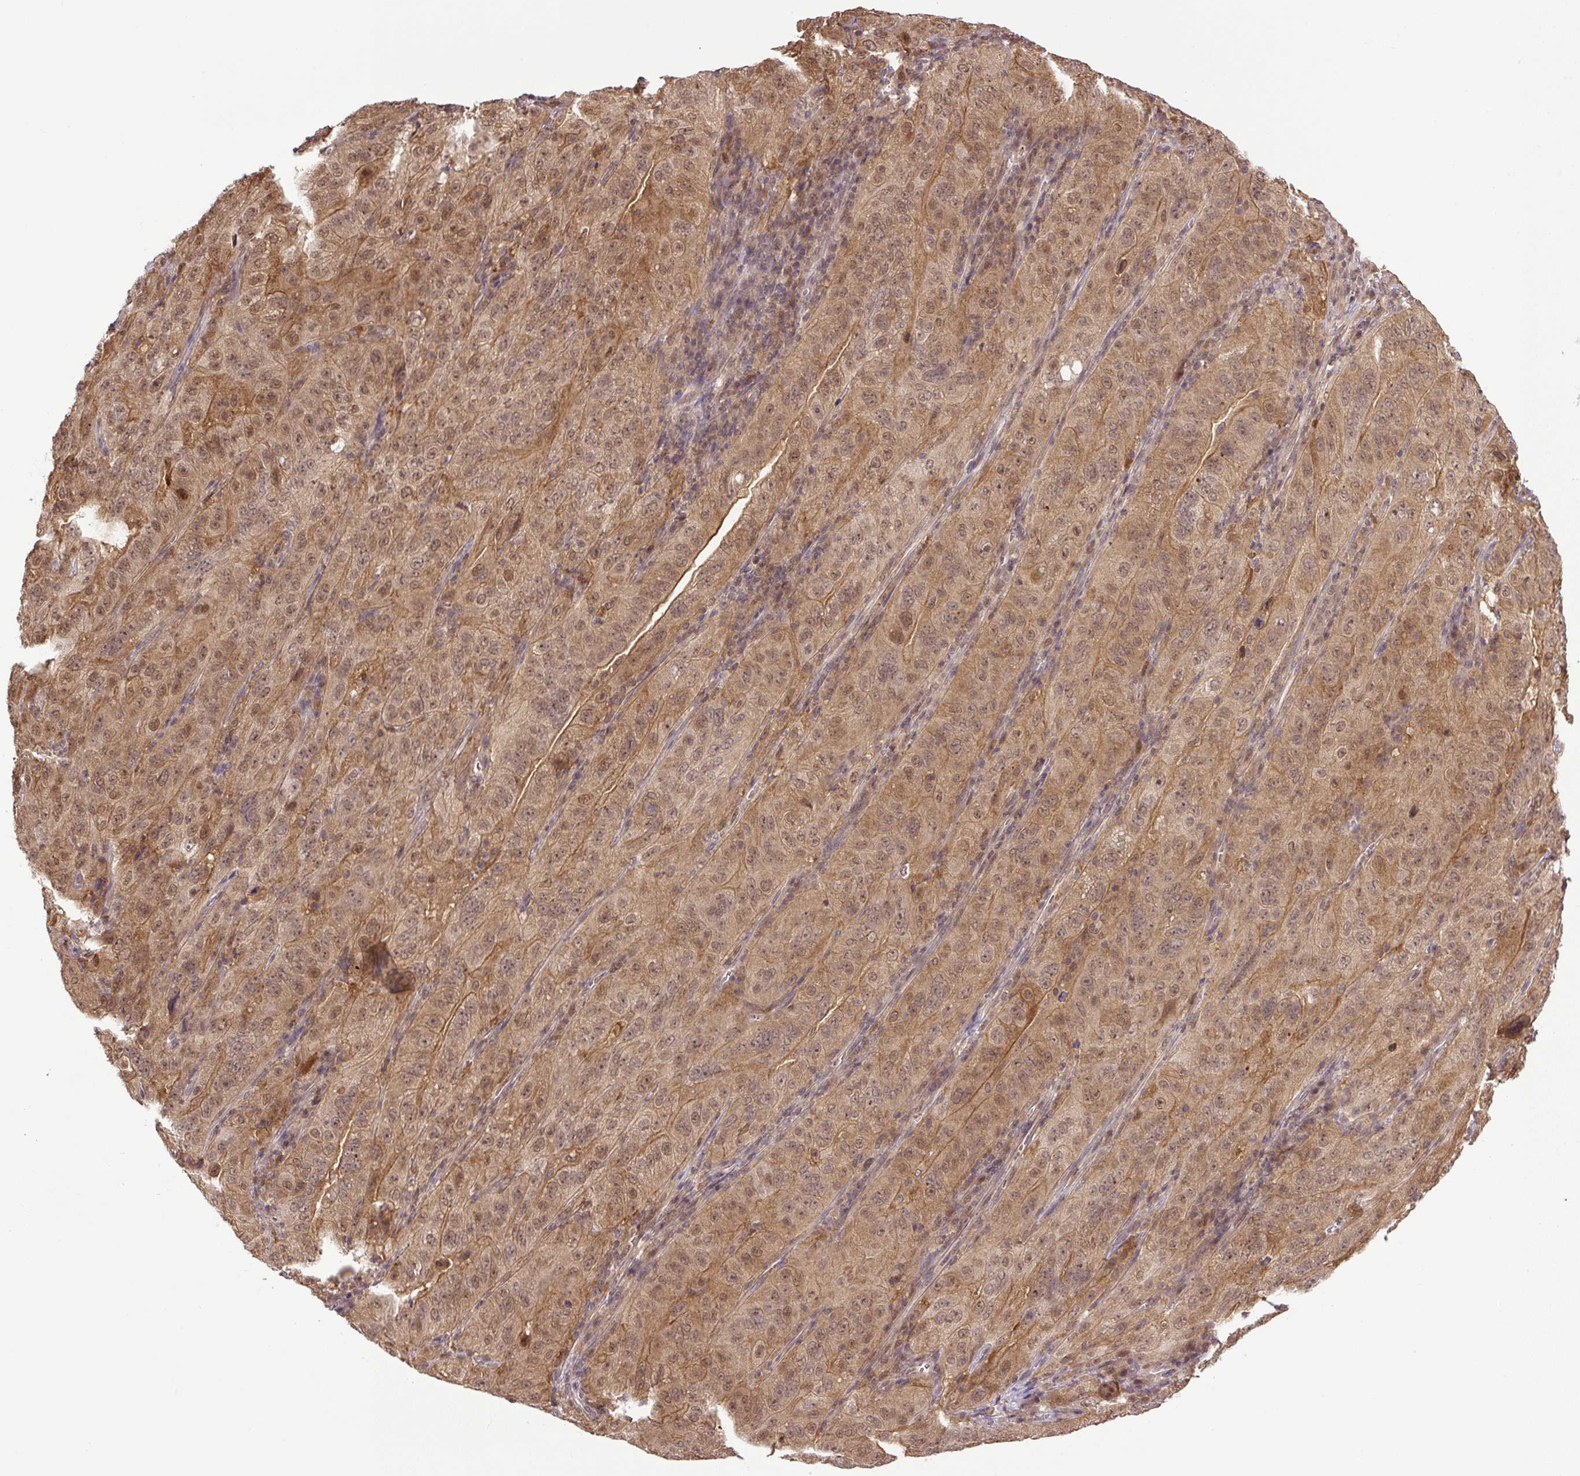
{"staining": {"intensity": "moderate", "quantity": ">75%", "location": "cytoplasmic/membranous,nuclear"}, "tissue": "pancreatic cancer", "cell_type": "Tumor cells", "image_type": "cancer", "snomed": [{"axis": "morphology", "description": "Adenocarcinoma, NOS"}, {"axis": "topography", "description": "Pancreas"}], "caption": "A histopathology image of pancreatic cancer stained for a protein exhibits moderate cytoplasmic/membranous and nuclear brown staining in tumor cells.", "gene": "SGTA", "patient": {"sex": "male", "age": 63}}